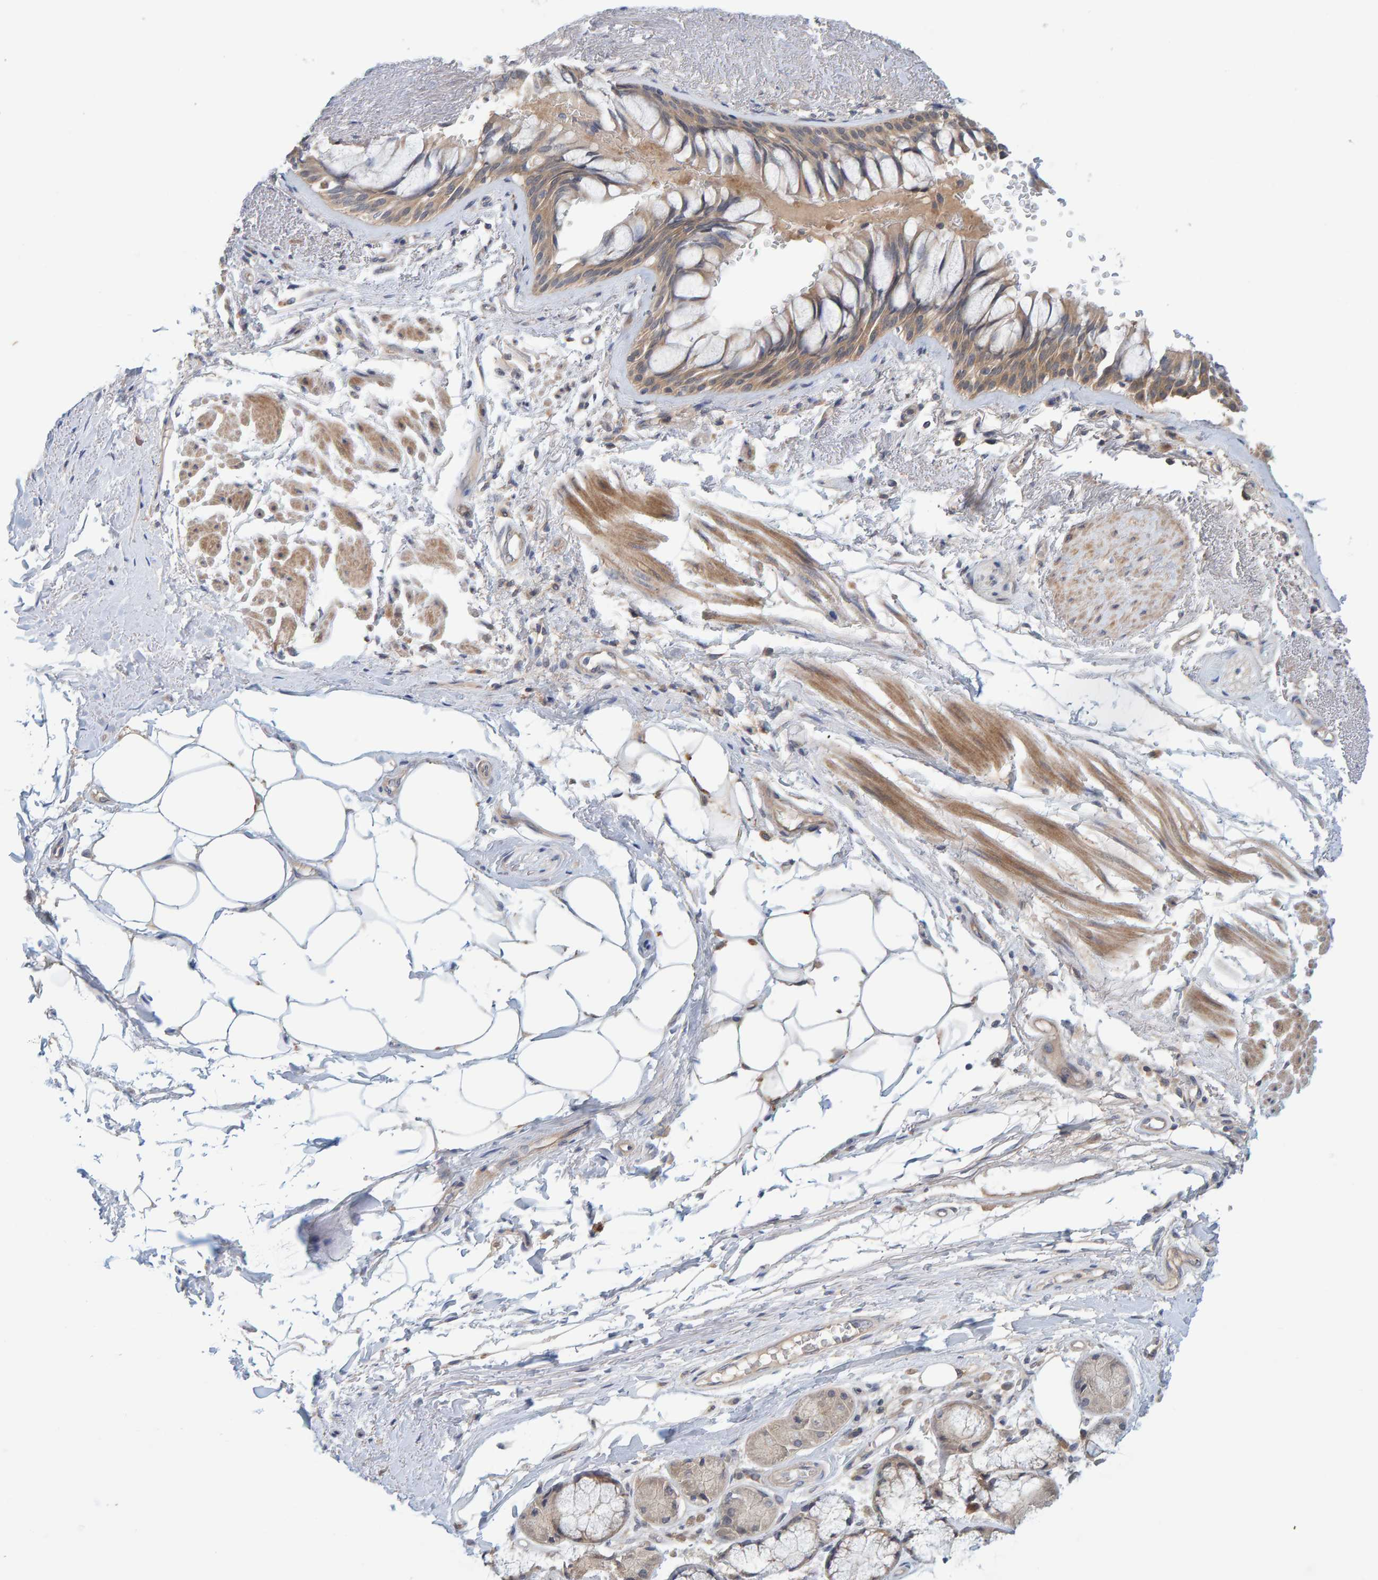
{"staining": {"intensity": "moderate", "quantity": ">75%", "location": "cytoplasmic/membranous"}, "tissue": "bronchus", "cell_type": "Respiratory epithelial cells", "image_type": "normal", "snomed": [{"axis": "morphology", "description": "Normal tissue, NOS"}, {"axis": "topography", "description": "Bronchus"}], "caption": "The immunohistochemical stain shows moderate cytoplasmic/membranous positivity in respiratory epithelial cells of normal bronchus.", "gene": "TATDN1", "patient": {"sex": "male", "age": 66}}